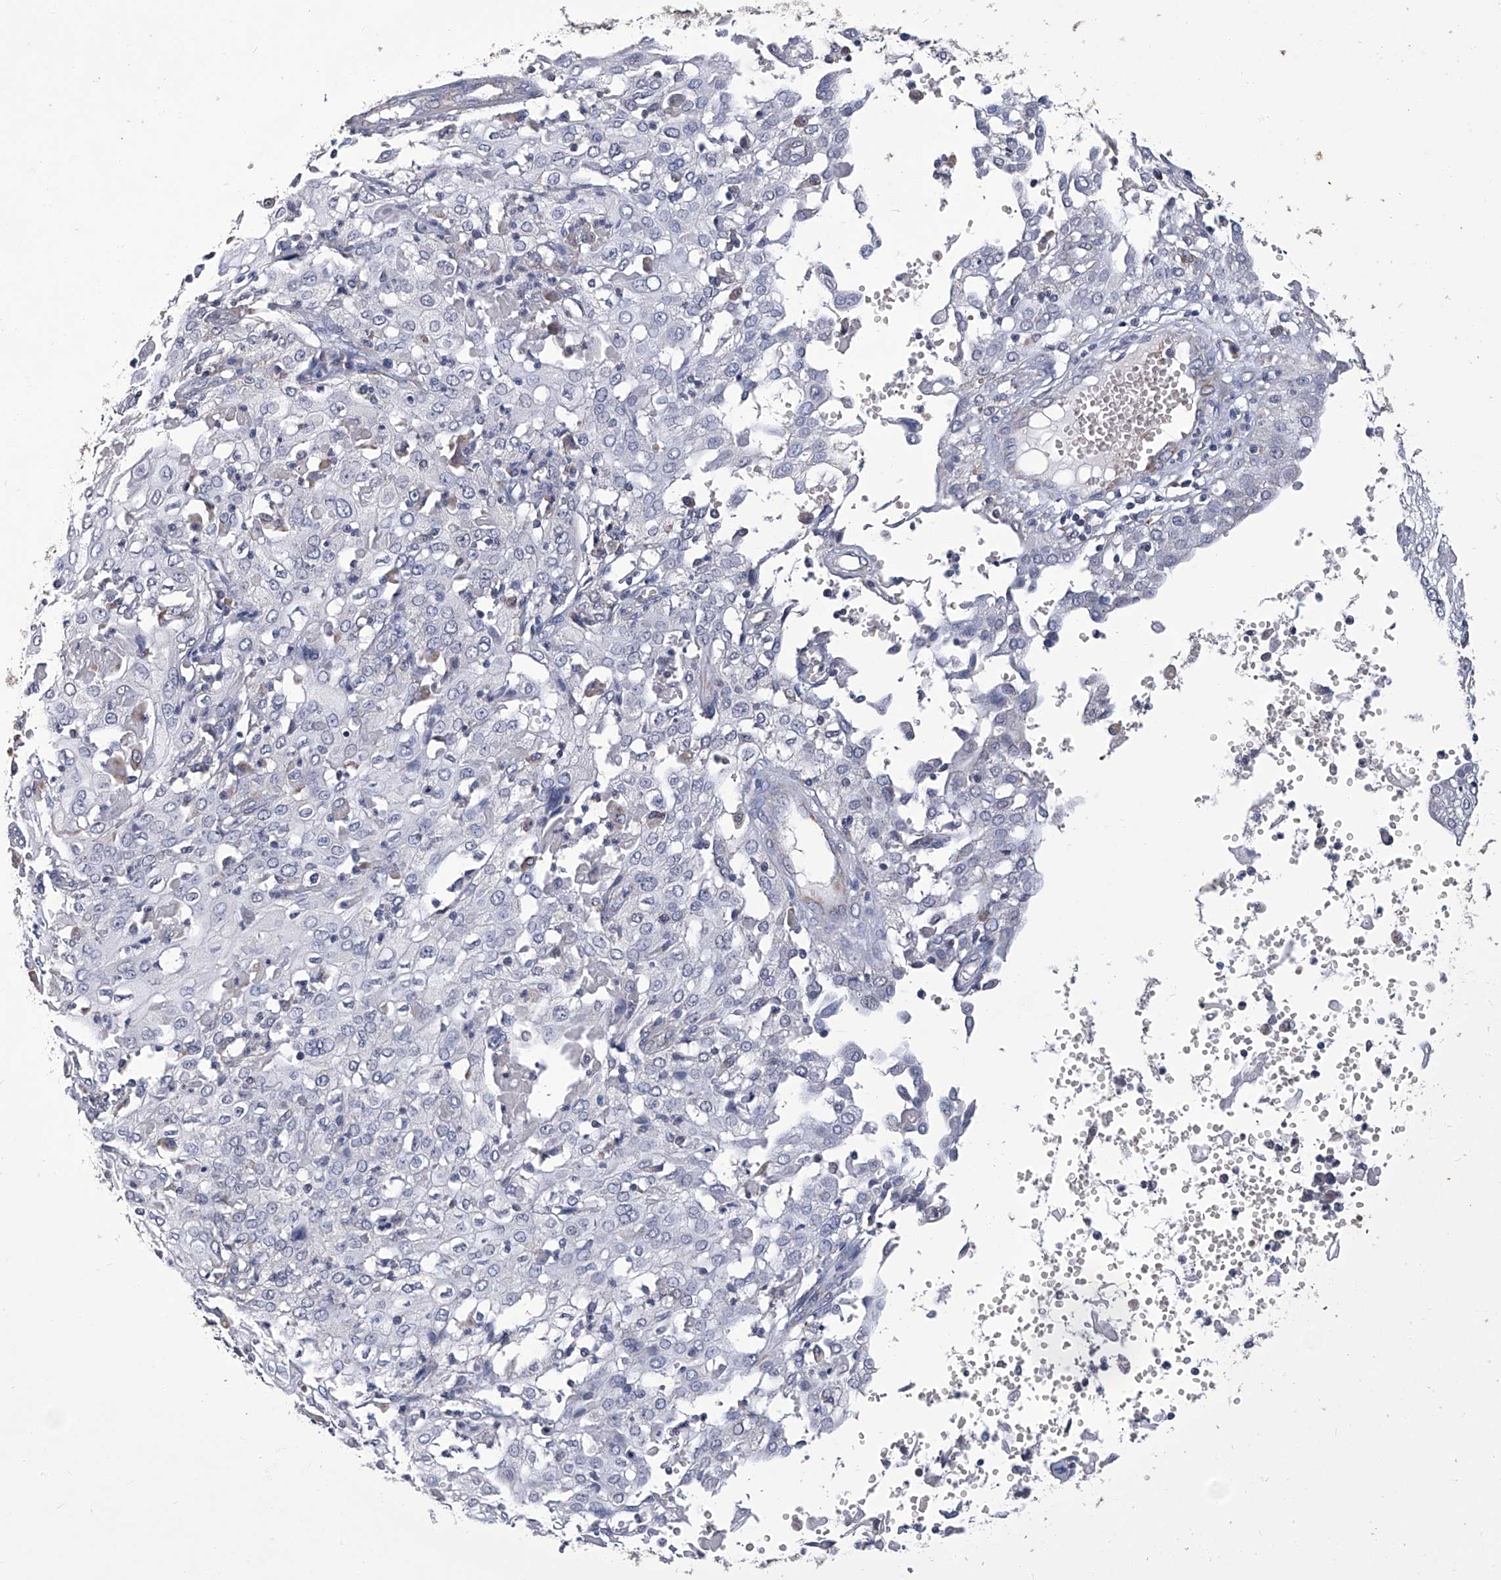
{"staining": {"intensity": "negative", "quantity": "none", "location": "none"}, "tissue": "cervical cancer", "cell_type": "Tumor cells", "image_type": "cancer", "snomed": [{"axis": "morphology", "description": "Squamous cell carcinoma, NOS"}, {"axis": "topography", "description": "Cervix"}], "caption": "Immunohistochemistry (IHC) image of neoplastic tissue: human cervical cancer (squamous cell carcinoma) stained with DAB reveals no significant protein positivity in tumor cells.", "gene": "OAT", "patient": {"sex": "female", "age": 39}}